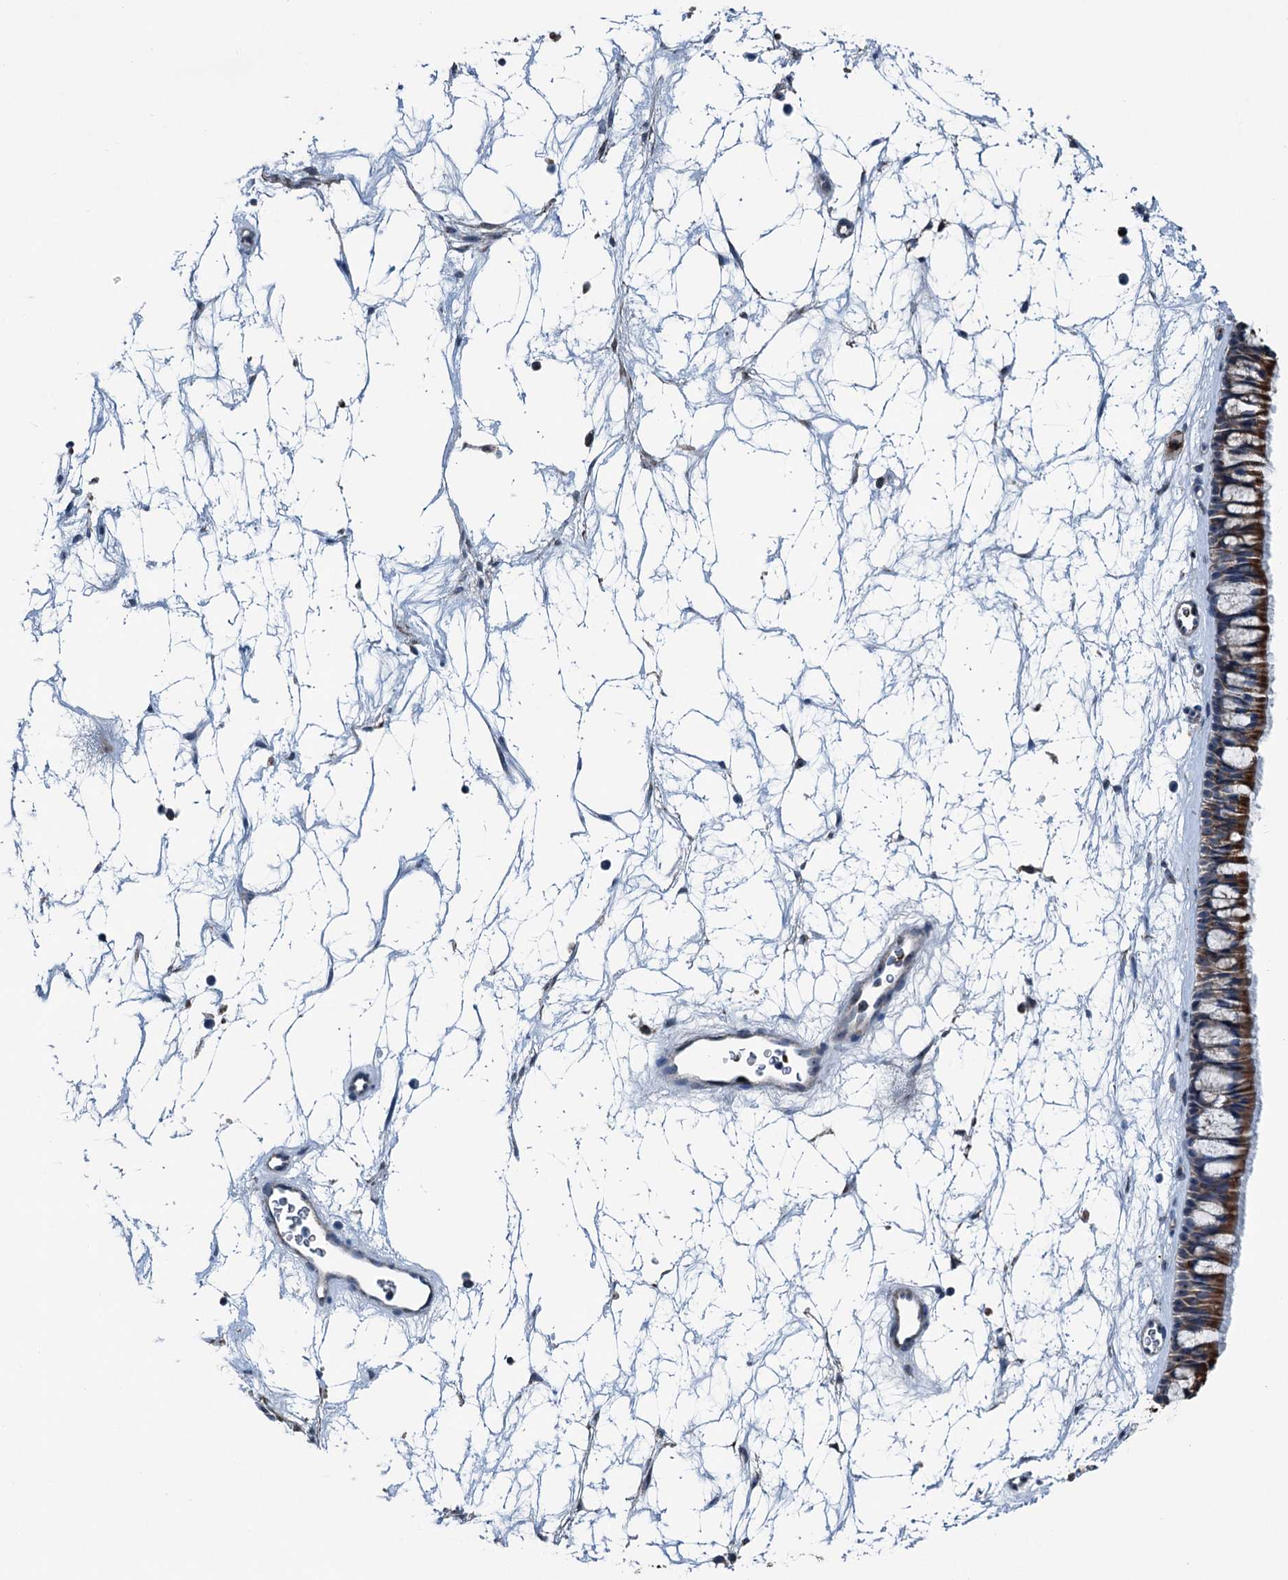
{"staining": {"intensity": "moderate", "quantity": ">75%", "location": "cytoplasmic/membranous"}, "tissue": "nasopharynx", "cell_type": "Respiratory epithelial cells", "image_type": "normal", "snomed": [{"axis": "morphology", "description": "Normal tissue, NOS"}, {"axis": "topography", "description": "Nasopharynx"}], "caption": "This photomicrograph reveals normal nasopharynx stained with IHC to label a protein in brown. The cytoplasmic/membranous of respiratory epithelial cells show moderate positivity for the protein. Nuclei are counter-stained blue.", "gene": "TRPT1", "patient": {"sex": "male", "age": 64}}